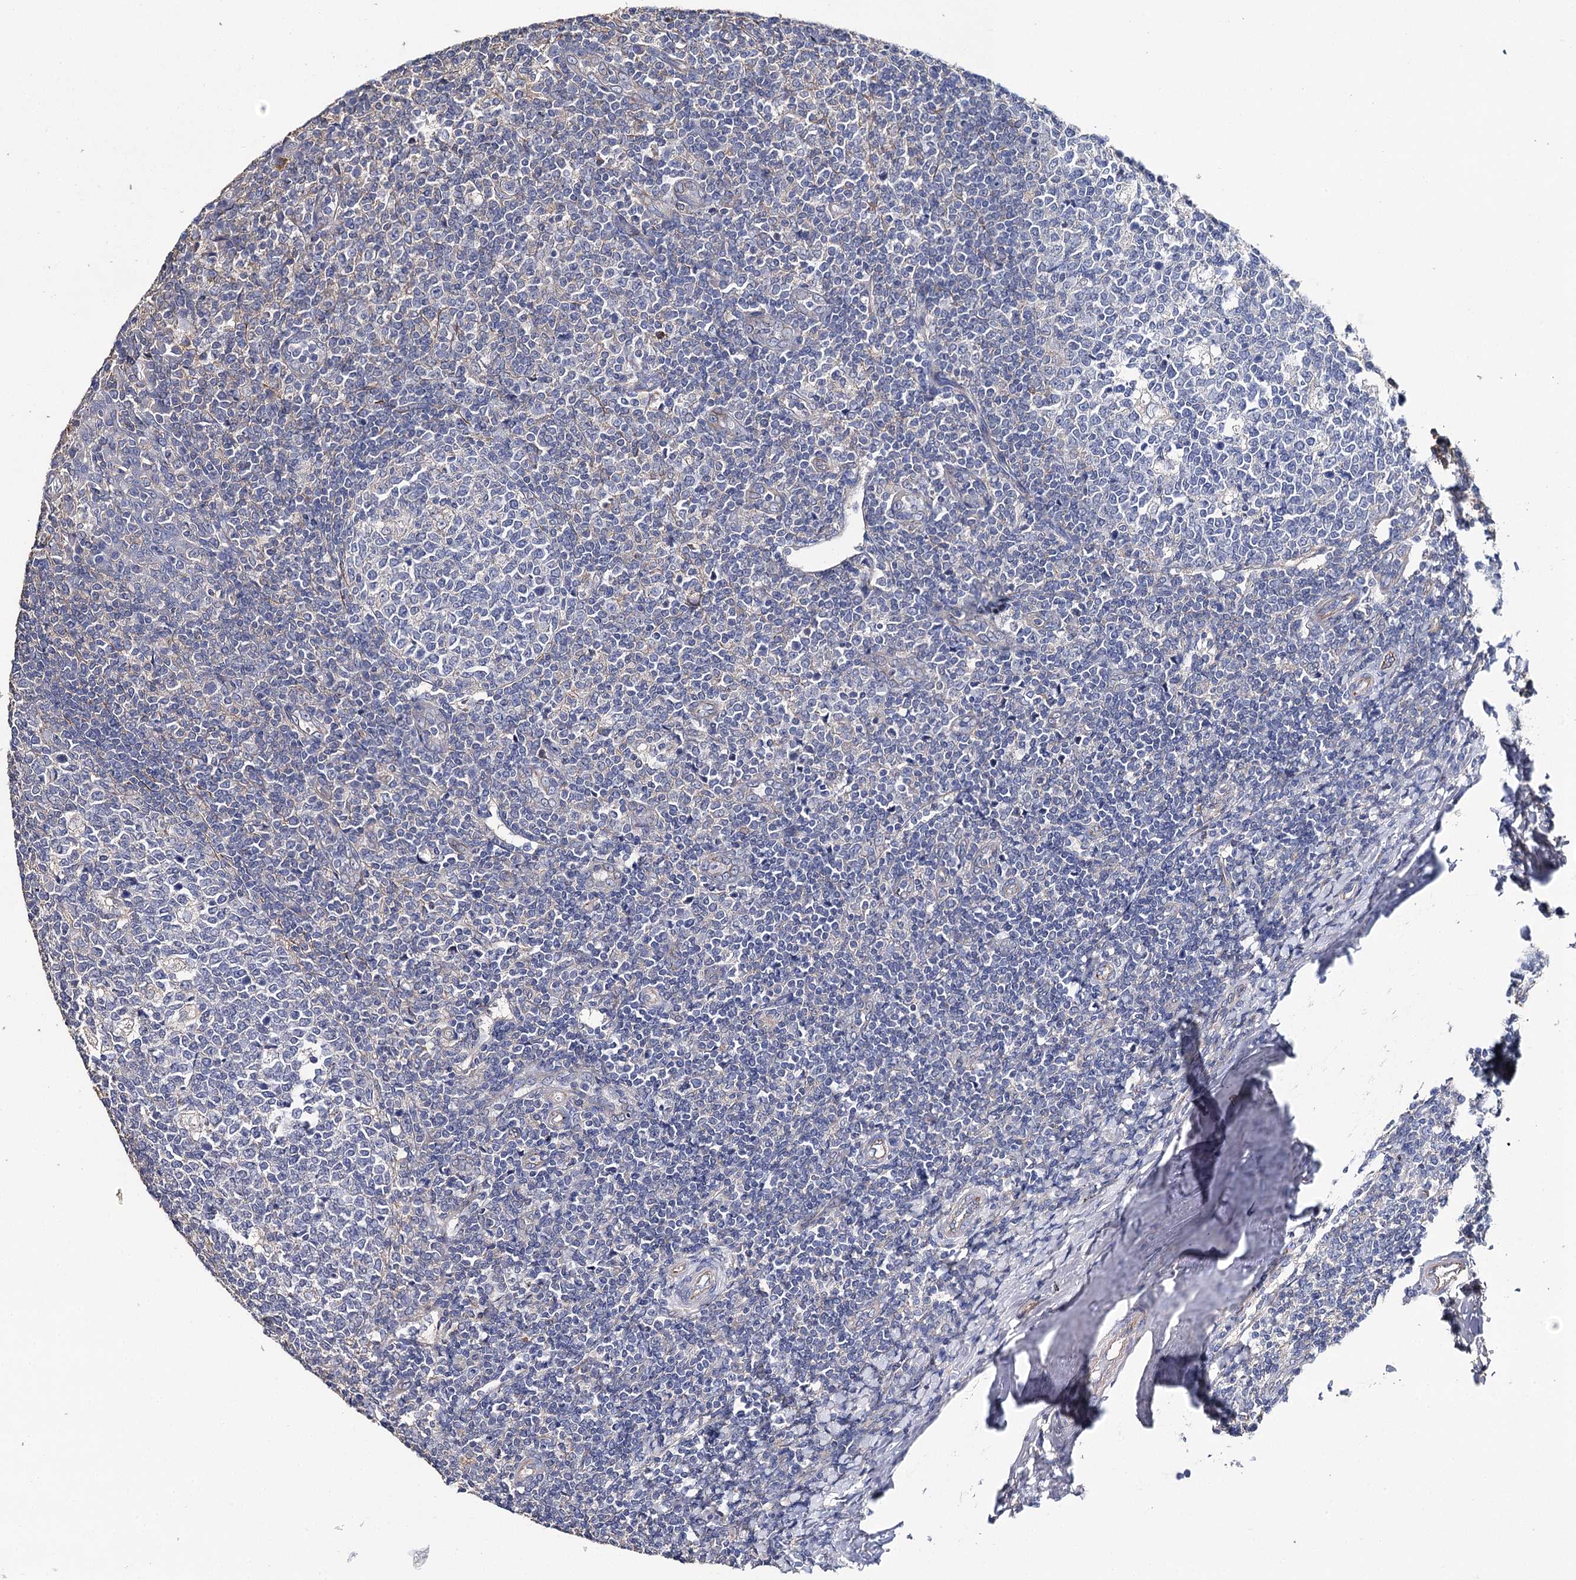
{"staining": {"intensity": "negative", "quantity": "none", "location": "none"}, "tissue": "tonsil", "cell_type": "Germinal center cells", "image_type": "normal", "snomed": [{"axis": "morphology", "description": "Normal tissue, NOS"}, {"axis": "topography", "description": "Tonsil"}], "caption": "IHC of unremarkable human tonsil exhibits no positivity in germinal center cells. (Stains: DAB (3,3'-diaminobenzidine) immunohistochemistry with hematoxylin counter stain, Microscopy: brightfield microscopy at high magnification).", "gene": "EPYC", "patient": {"sex": "female", "age": 19}}